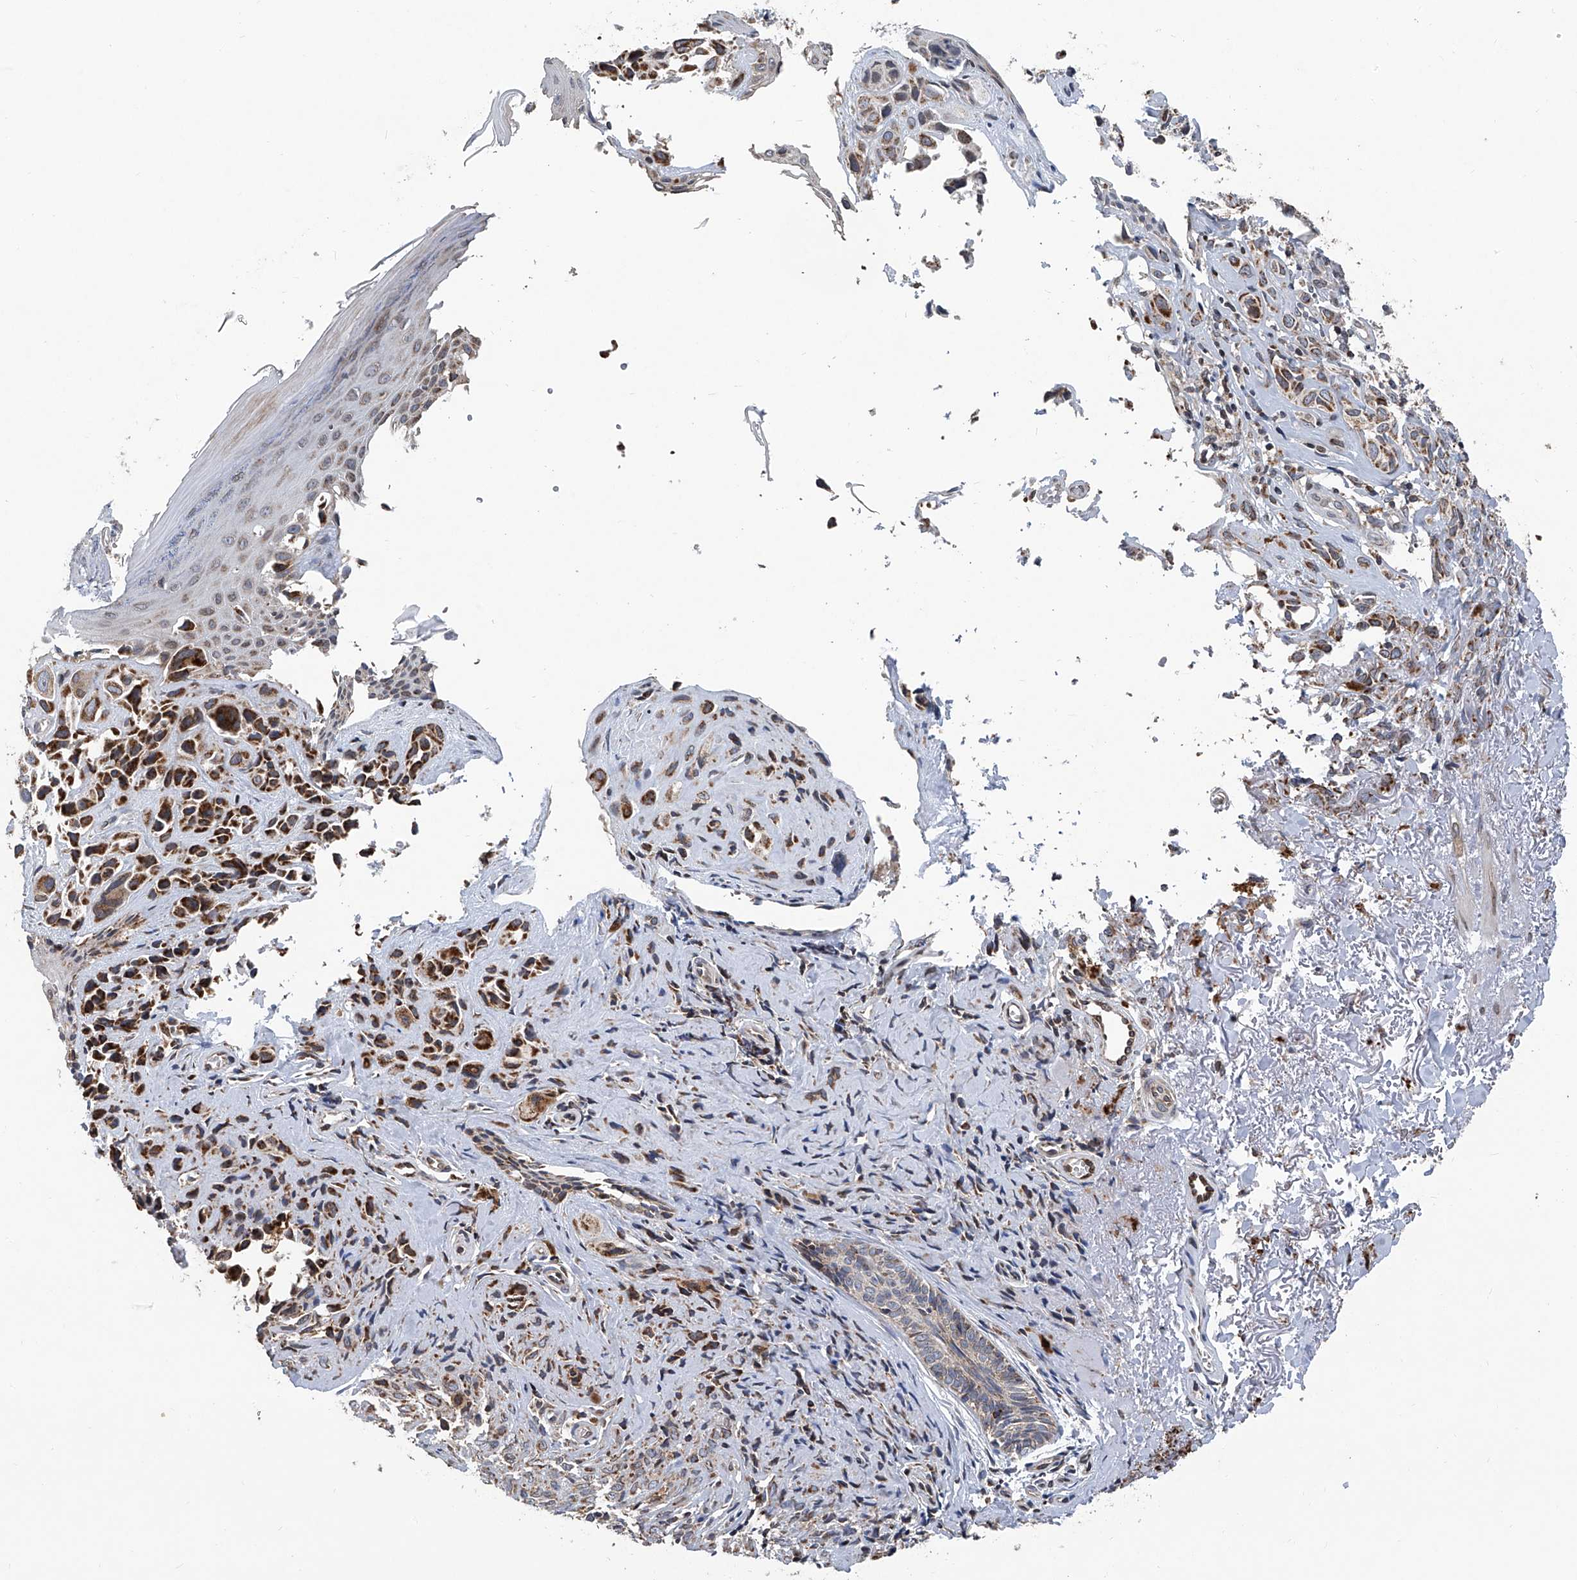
{"staining": {"intensity": "moderate", "quantity": ">75%", "location": "cytoplasmic/membranous"}, "tissue": "melanoma", "cell_type": "Tumor cells", "image_type": "cancer", "snomed": [{"axis": "morphology", "description": "Malignant melanoma, NOS"}, {"axis": "topography", "description": "Skin"}], "caption": "Brown immunohistochemical staining in human melanoma shows moderate cytoplasmic/membranous expression in about >75% of tumor cells.", "gene": "BCKDHB", "patient": {"sex": "female", "age": 58}}